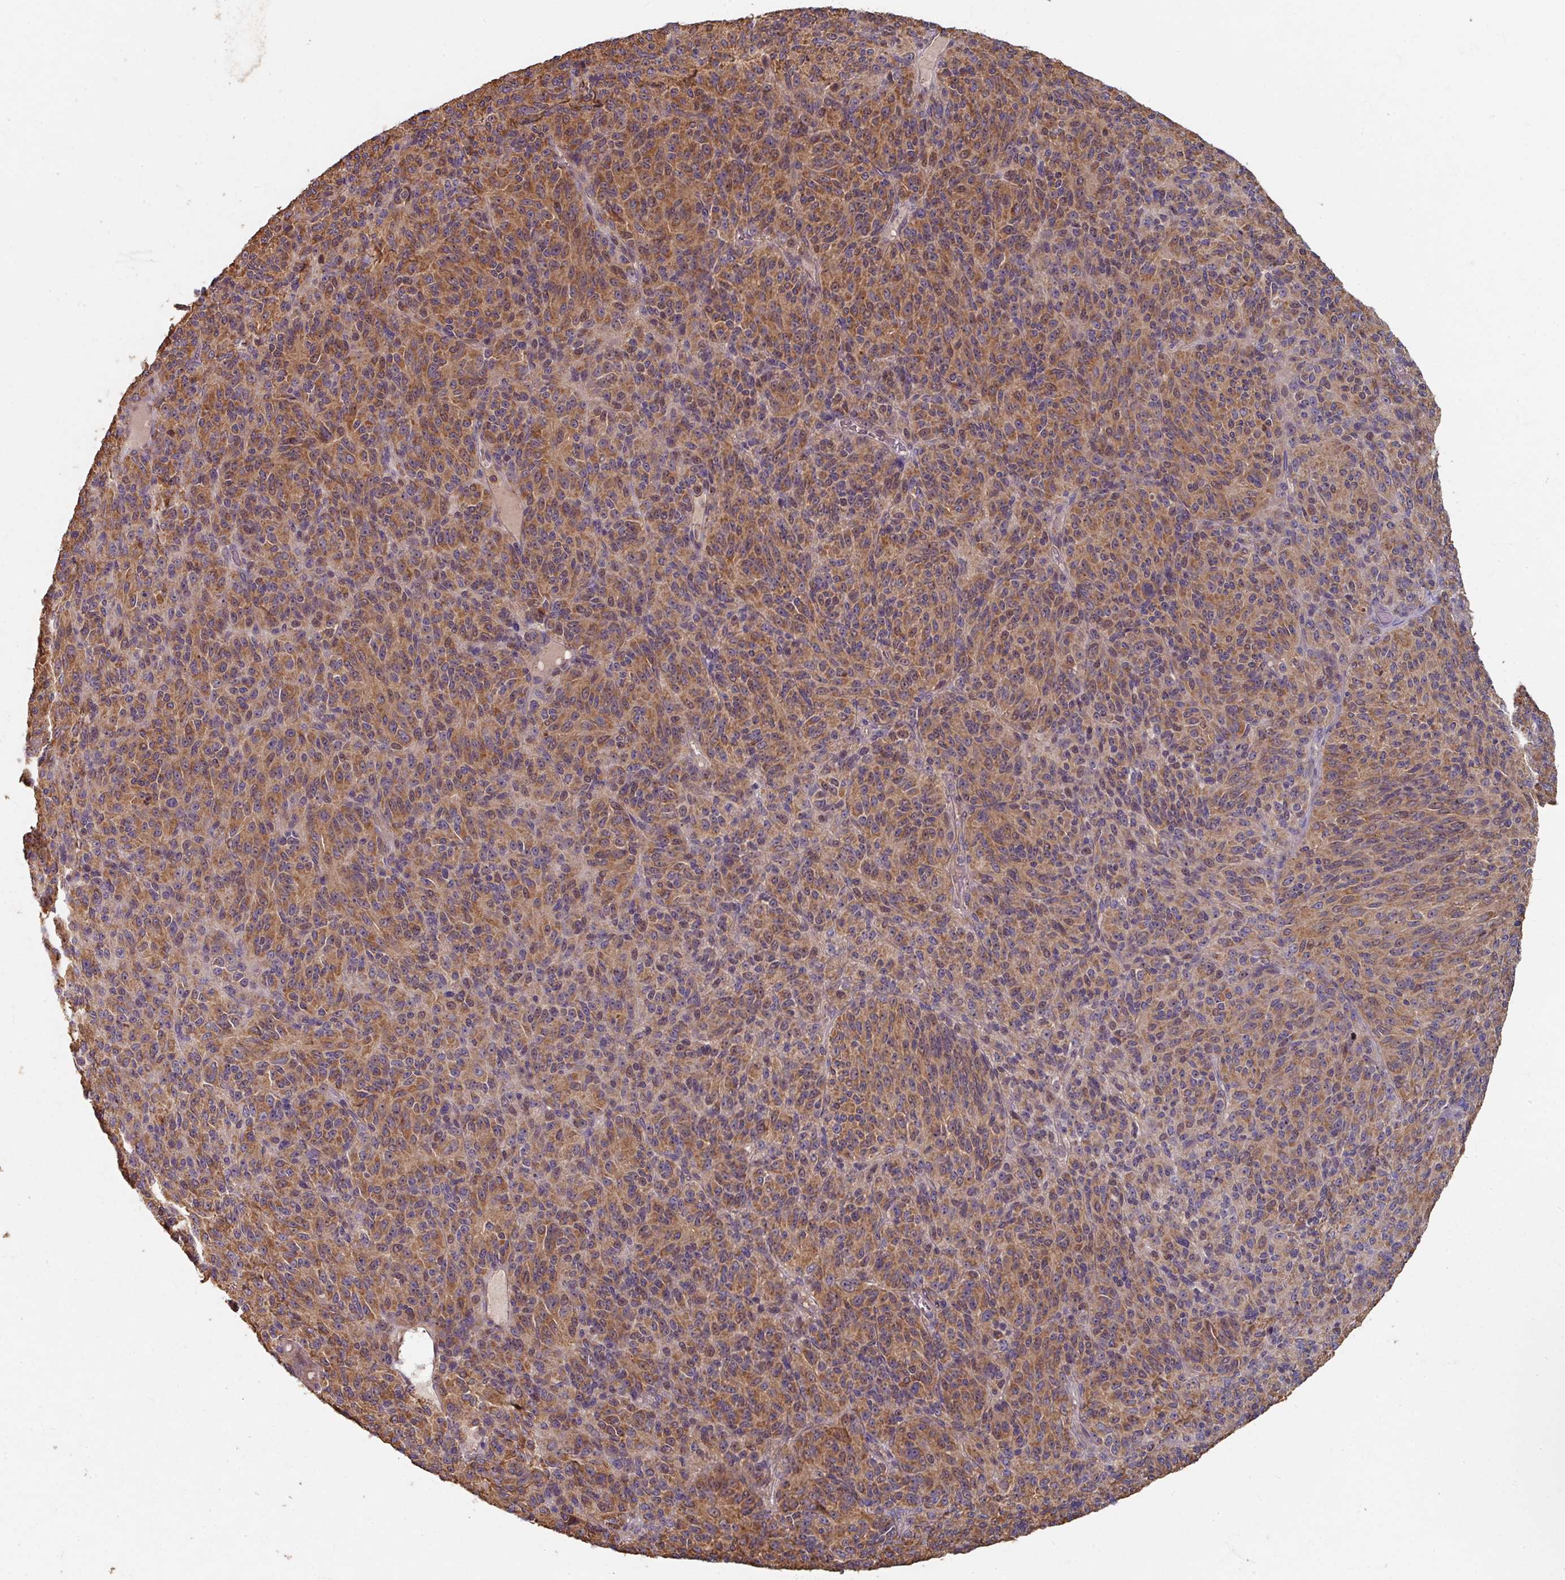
{"staining": {"intensity": "moderate", "quantity": ">75%", "location": "cytoplasmic/membranous"}, "tissue": "melanoma", "cell_type": "Tumor cells", "image_type": "cancer", "snomed": [{"axis": "morphology", "description": "Malignant melanoma, Metastatic site"}, {"axis": "topography", "description": "Brain"}], "caption": "High-power microscopy captured an immunohistochemistry (IHC) image of malignant melanoma (metastatic site), revealing moderate cytoplasmic/membranous staining in approximately >75% of tumor cells.", "gene": "CCDC68", "patient": {"sex": "female", "age": 56}}